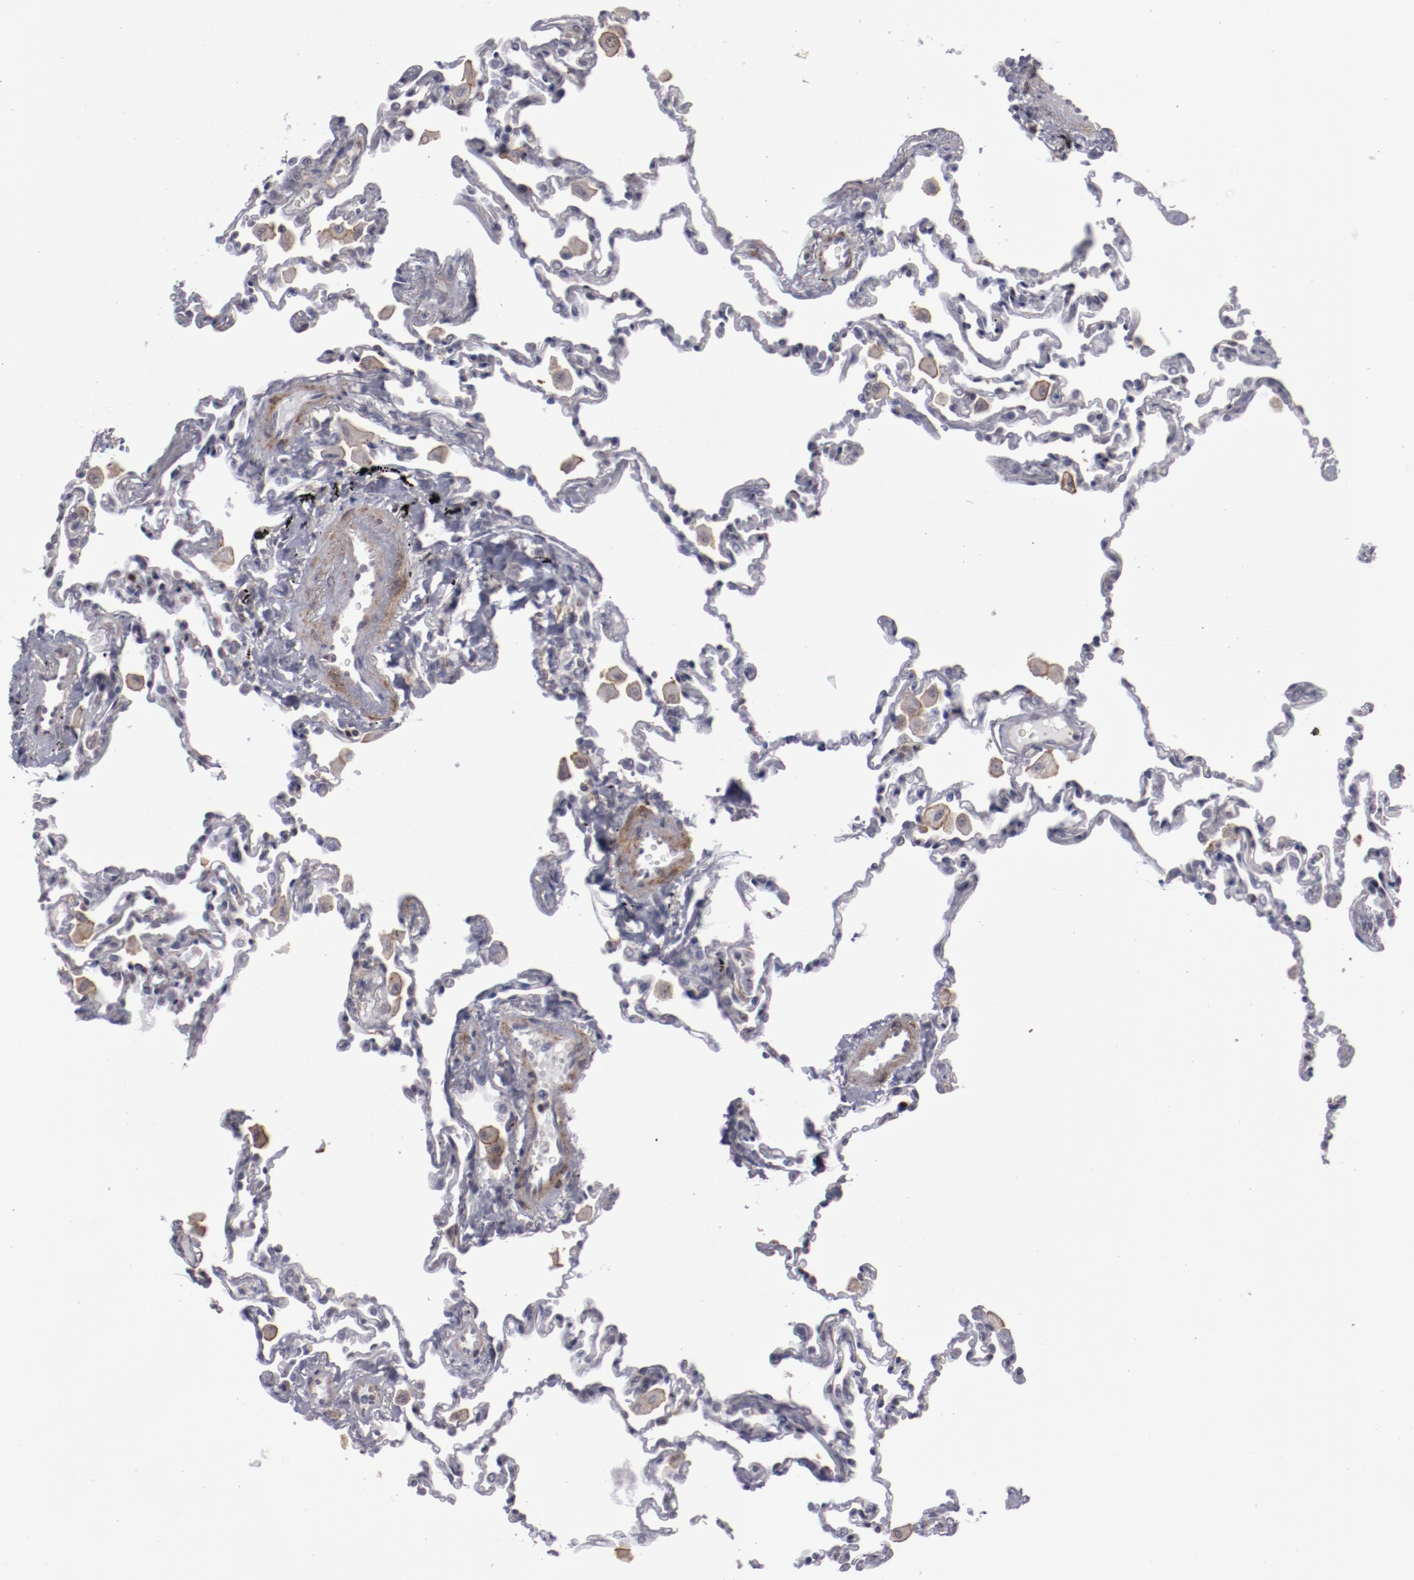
{"staining": {"intensity": "negative", "quantity": "none", "location": "none"}, "tissue": "lung", "cell_type": "Alveolar cells", "image_type": "normal", "snomed": [{"axis": "morphology", "description": "Normal tissue, NOS"}, {"axis": "topography", "description": "Lung"}], "caption": "DAB immunohistochemical staining of benign human lung demonstrates no significant positivity in alveolar cells. The staining is performed using DAB (3,3'-diaminobenzidine) brown chromogen with nuclei counter-stained in using hematoxylin.", "gene": "LEF1", "patient": {"sex": "male", "age": 59}}